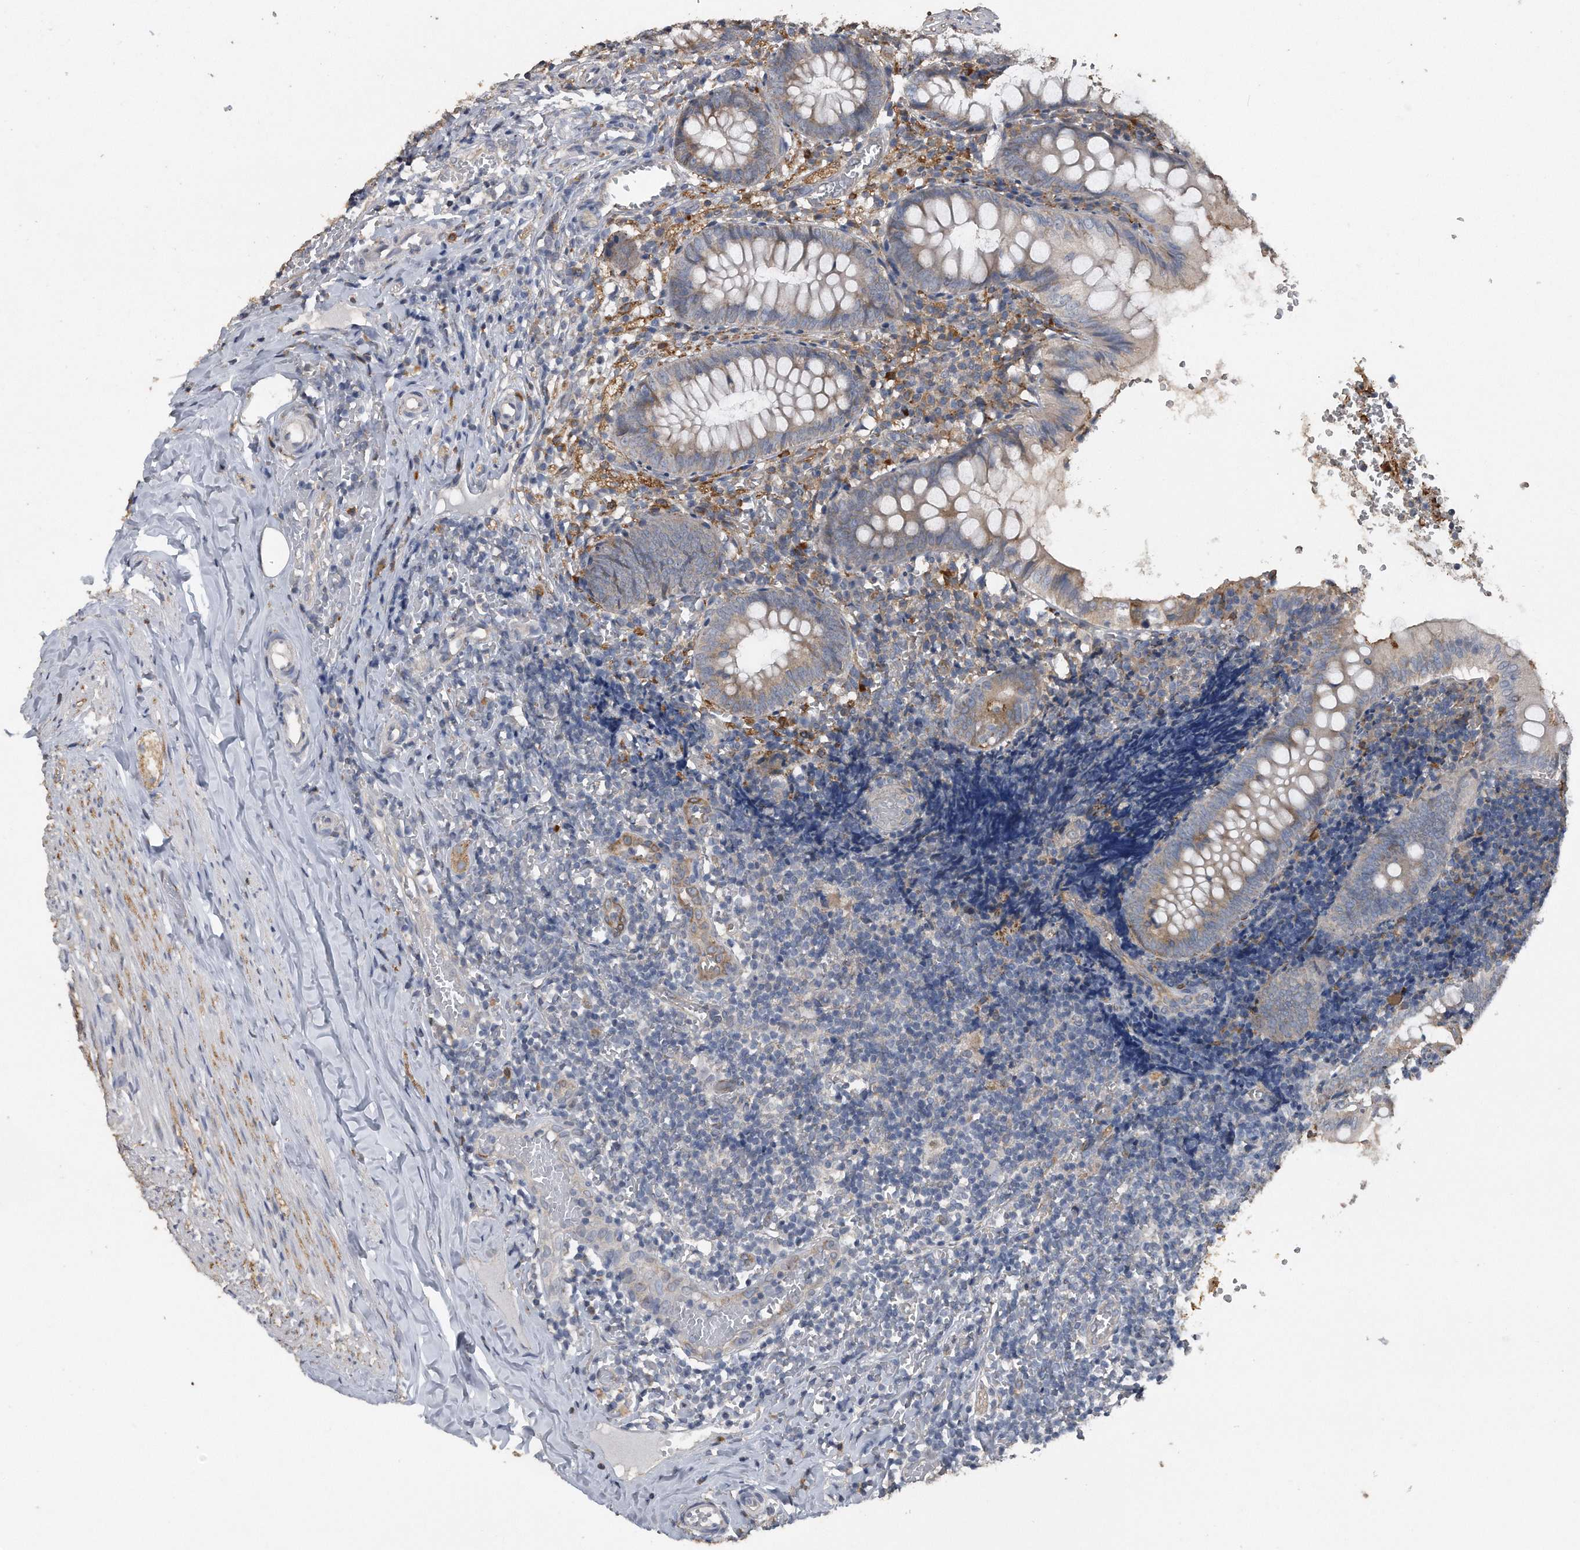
{"staining": {"intensity": "moderate", "quantity": "25%-75%", "location": "cytoplasmic/membranous"}, "tissue": "appendix", "cell_type": "Glandular cells", "image_type": "normal", "snomed": [{"axis": "morphology", "description": "Normal tissue, NOS"}, {"axis": "topography", "description": "Appendix"}], "caption": "A high-resolution image shows immunohistochemistry staining of benign appendix, which displays moderate cytoplasmic/membranous positivity in about 25%-75% of glandular cells.", "gene": "PCLO", "patient": {"sex": "male", "age": 8}}